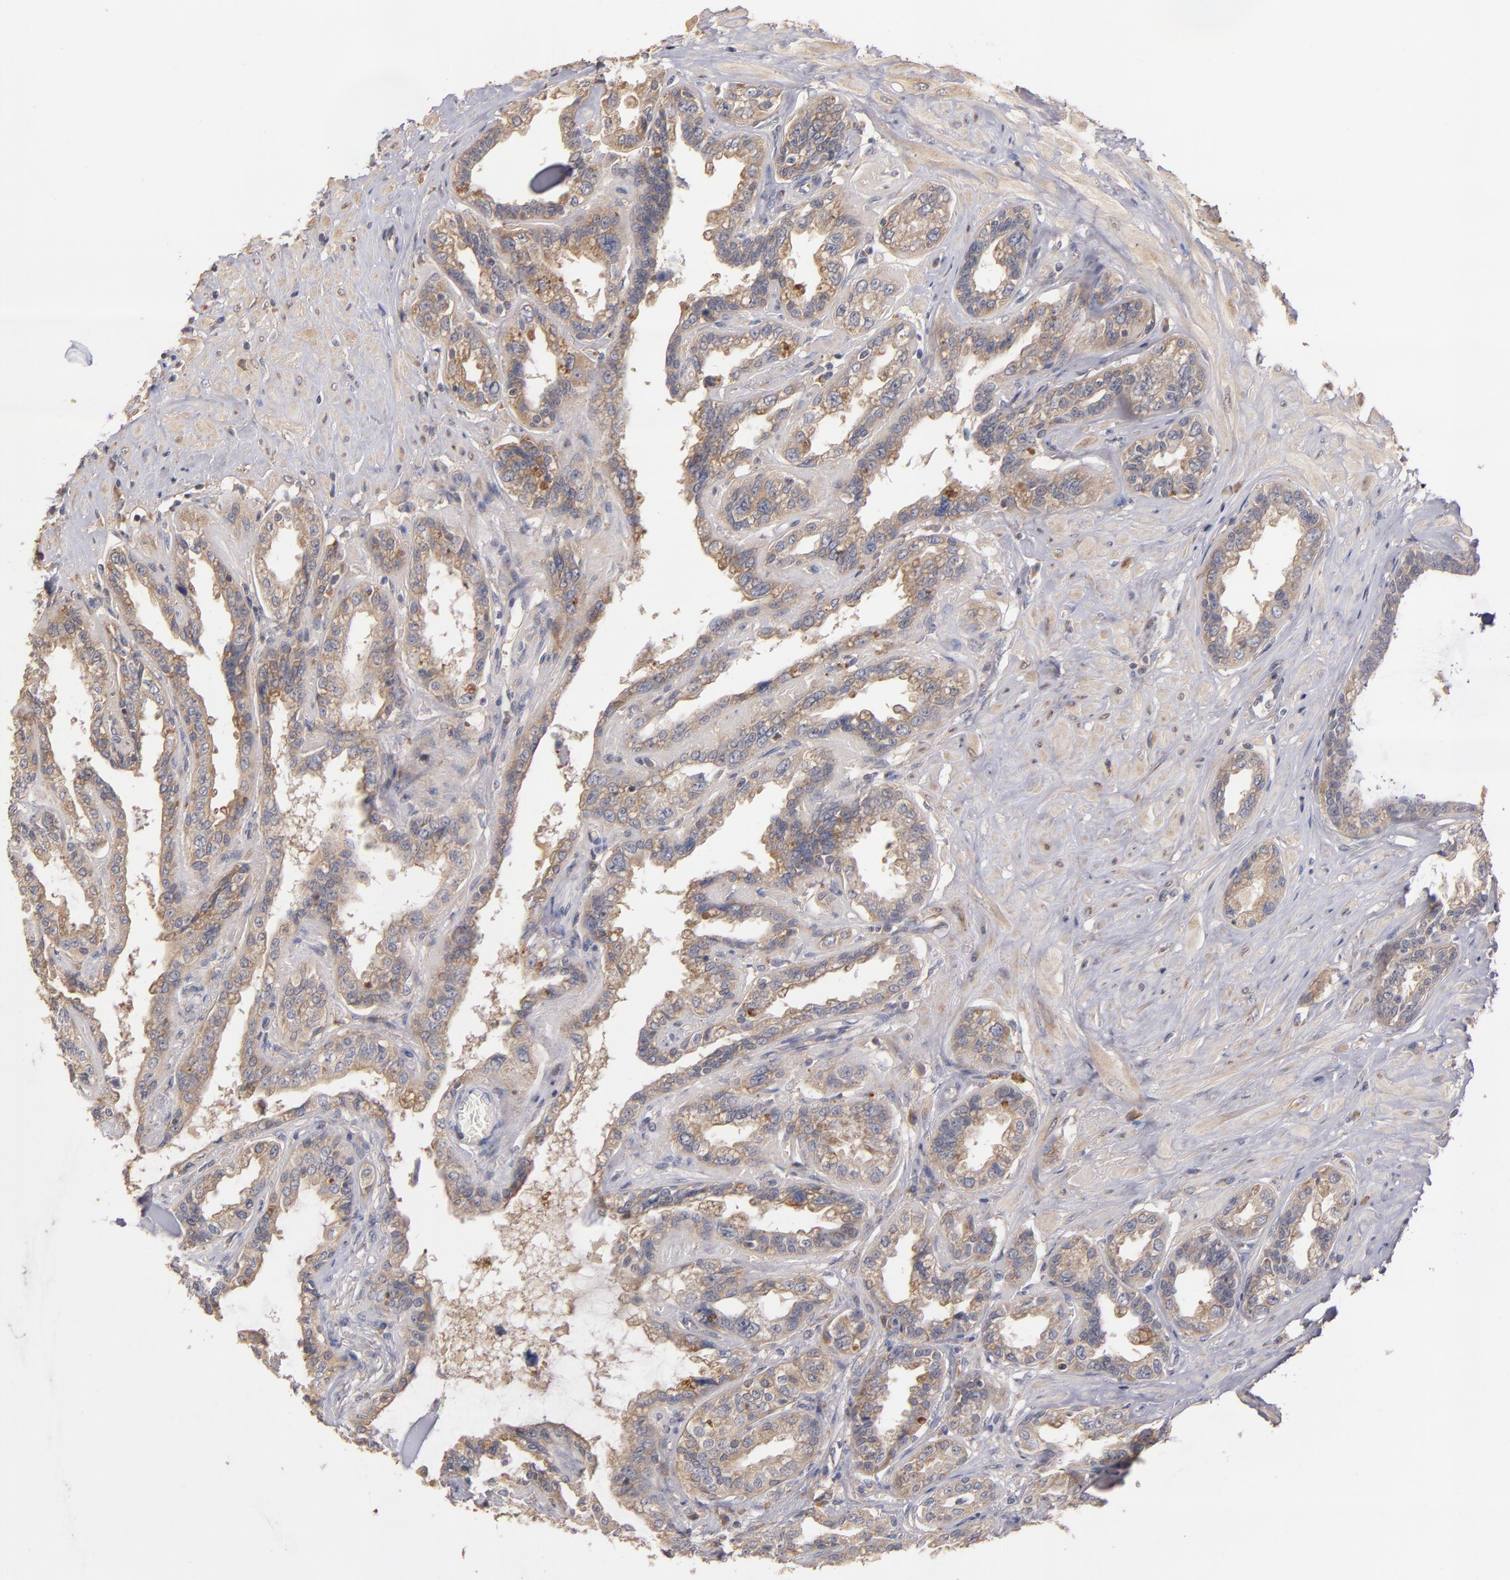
{"staining": {"intensity": "moderate", "quantity": "25%-75%", "location": "cytoplasmic/membranous"}, "tissue": "seminal vesicle", "cell_type": "Glandular cells", "image_type": "normal", "snomed": [{"axis": "morphology", "description": "Normal tissue, NOS"}, {"axis": "topography", "description": "Seminal veicle"}], "caption": "Glandular cells display medium levels of moderate cytoplasmic/membranous staining in approximately 25%-75% of cells in normal seminal vesicle.", "gene": "UPF3B", "patient": {"sex": "male", "age": 26}}